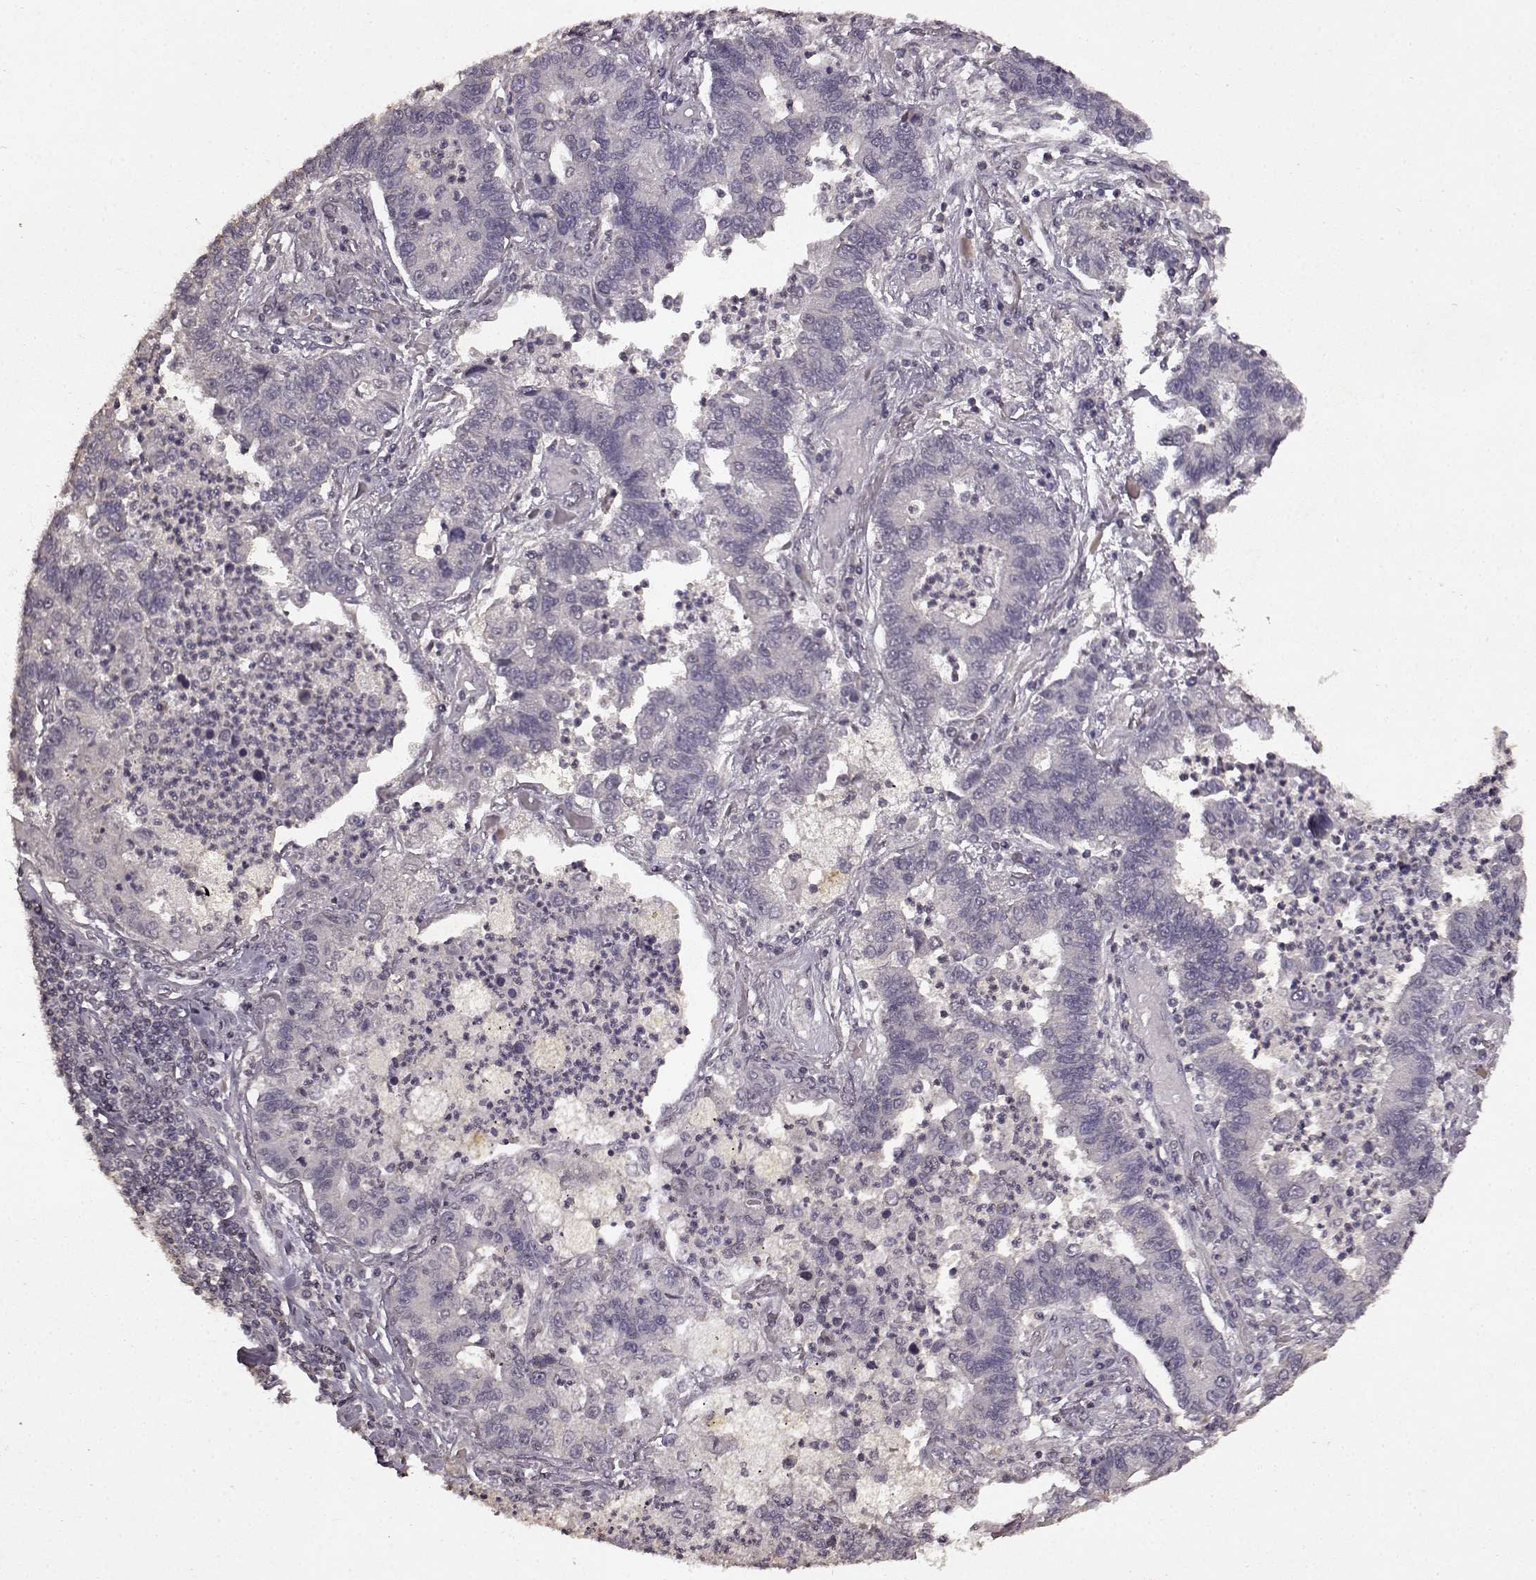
{"staining": {"intensity": "negative", "quantity": "none", "location": "none"}, "tissue": "lung cancer", "cell_type": "Tumor cells", "image_type": "cancer", "snomed": [{"axis": "morphology", "description": "Adenocarcinoma, NOS"}, {"axis": "topography", "description": "Lung"}], "caption": "Tumor cells show no significant expression in lung adenocarcinoma.", "gene": "LHB", "patient": {"sex": "female", "age": 57}}